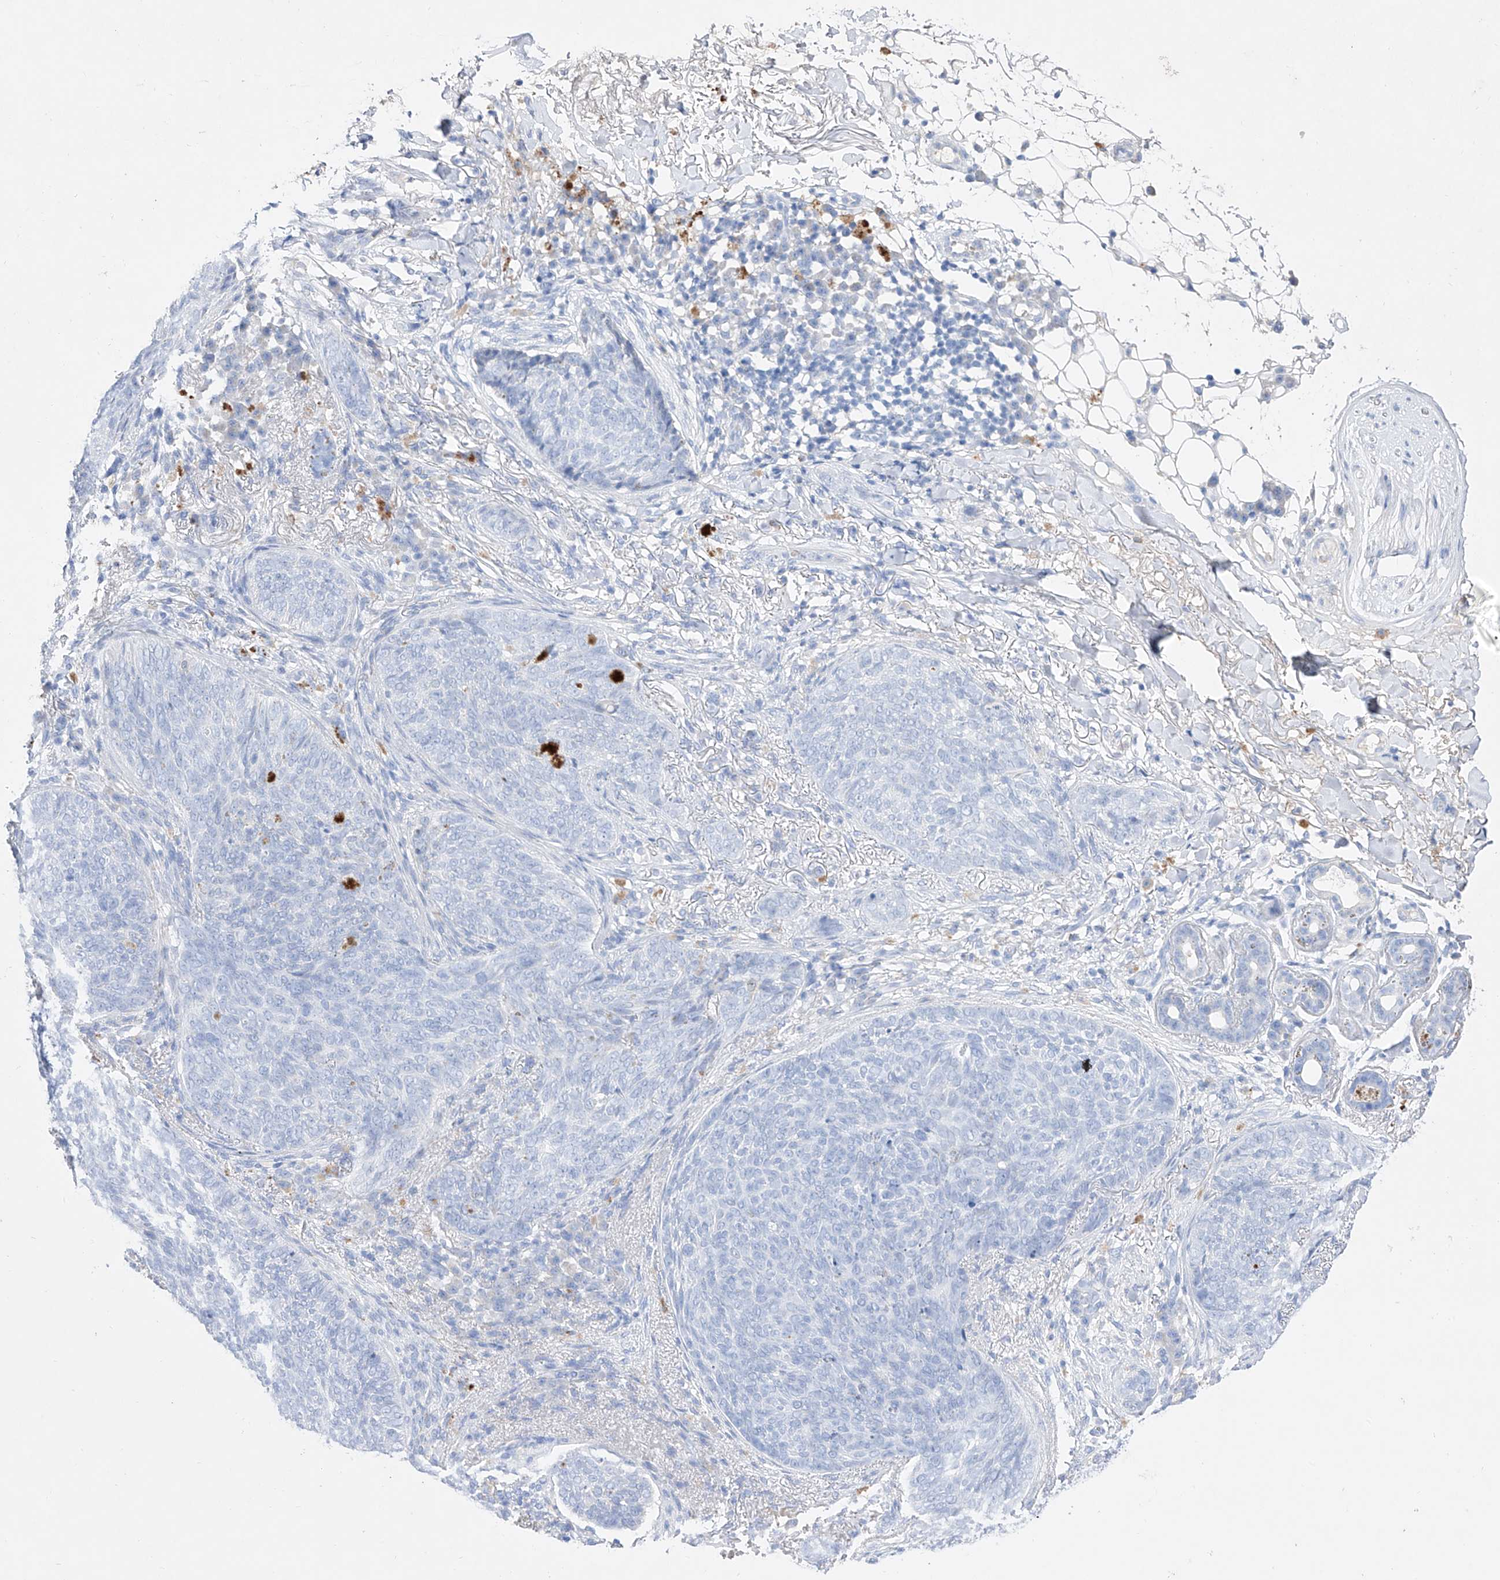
{"staining": {"intensity": "negative", "quantity": "none", "location": "none"}, "tissue": "skin cancer", "cell_type": "Tumor cells", "image_type": "cancer", "snomed": [{"axis": "morphology", "description": "Basal cell carcinoma"}, {"axis": "topography", "description": "Skin"}], "caption": "The IHC histopathology image has no significant expression in tumor cells of skin cancer (basal cell carcinoma) tissue.", "gene": "TM7SF2", "patient": {"sex": "male", "age": 85}}